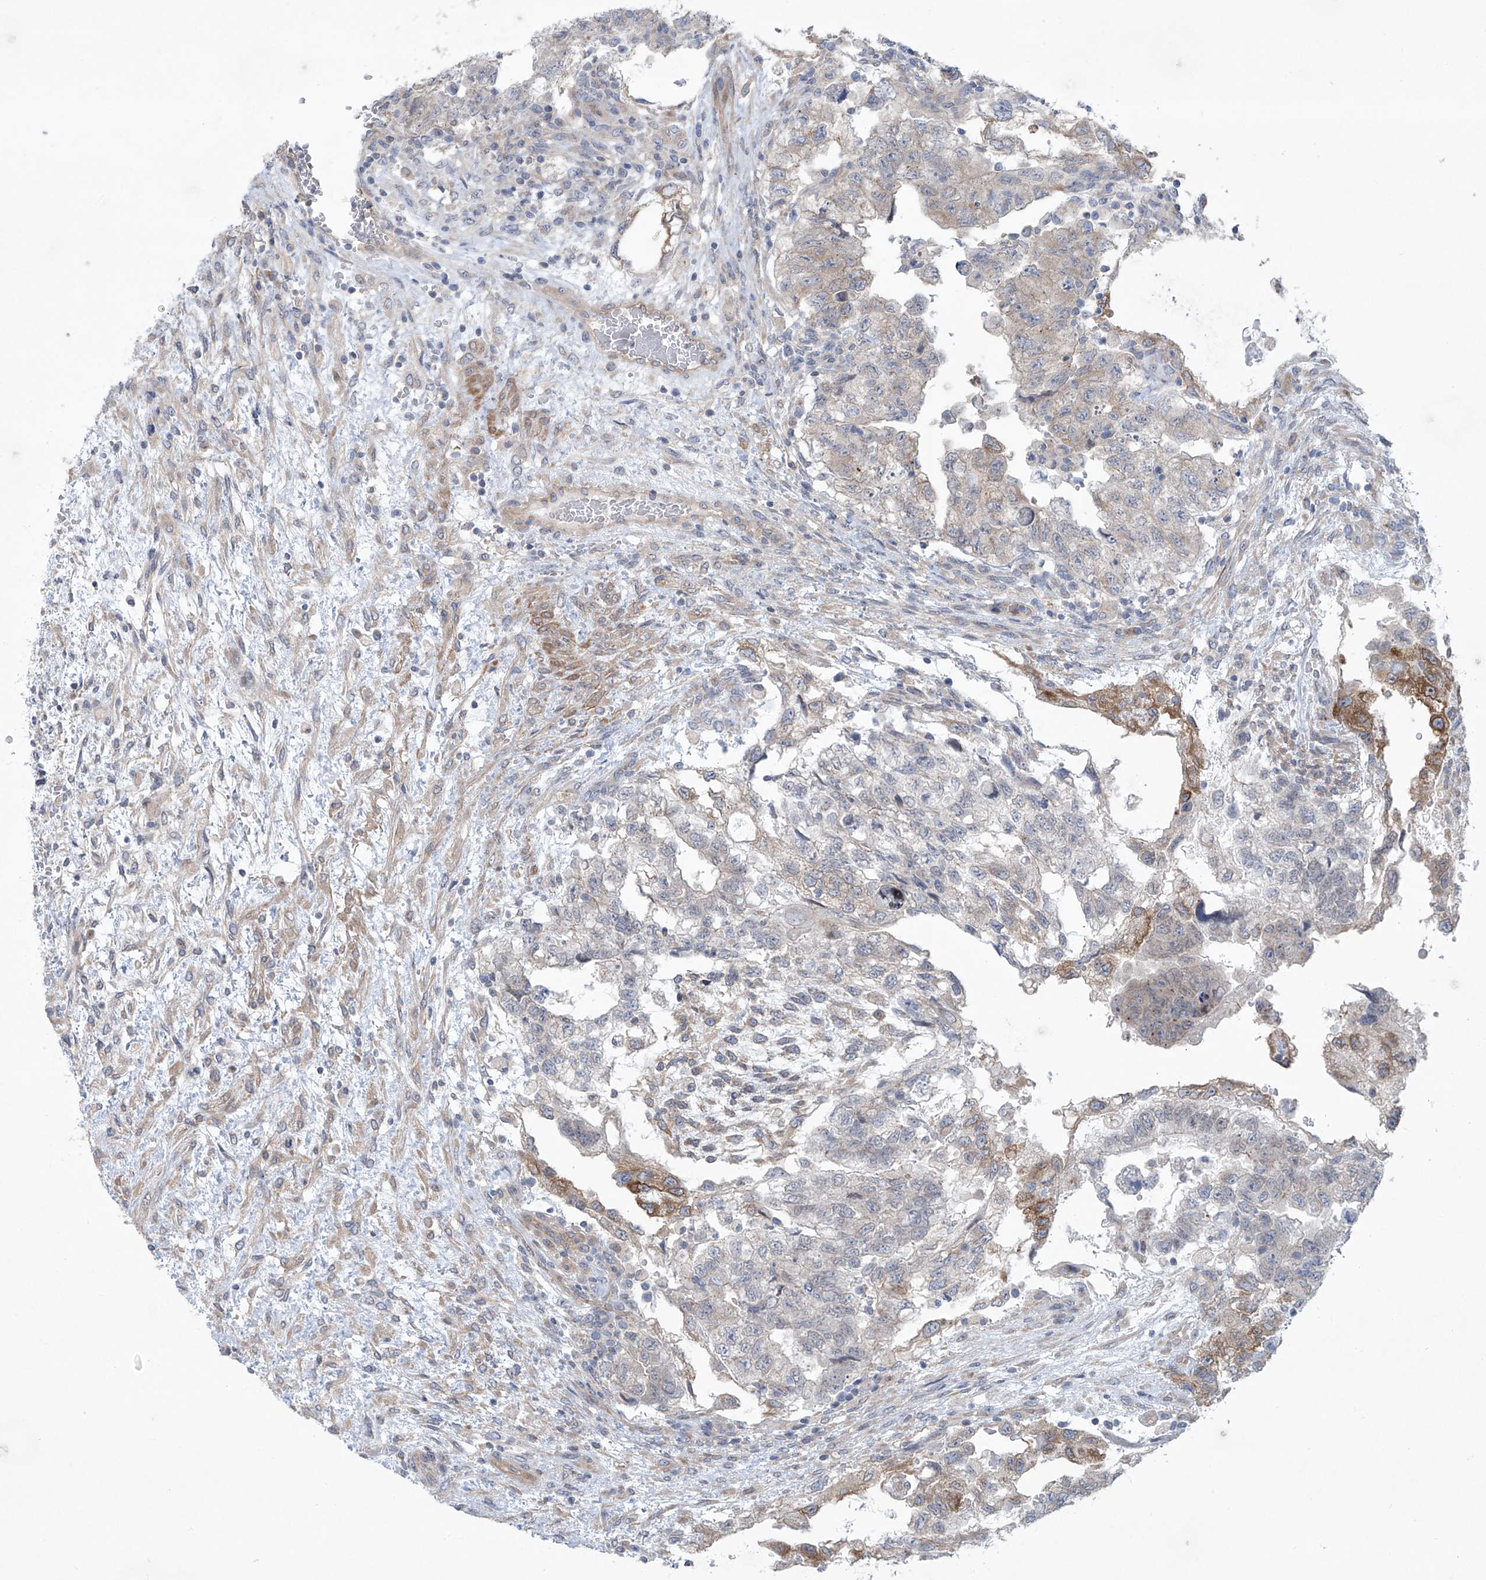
{"staining": {"intensity": "moderate", "quantity": "<25%", "location": "cytoplasmic/membranous"}, "tissue": "testis cancer", "cell_type": "Tumor cells", "image_type": "cancer", "snomed": [{"axis": "morphology", "description": "Carcinoma, Embryonal, NOS"}, {"axis": "topography", "description": "Testis"}], "caption": "Protein analysis of testis embryonal carcinoma tissue reveals moderate cytoplasmic/membranous staining in approximately <25% of tumor cells. (Brightfield microscopy of DAB IHC at high magnification).", "gene": "KLC4", "patient": {"sex": "male", "age": 36}}